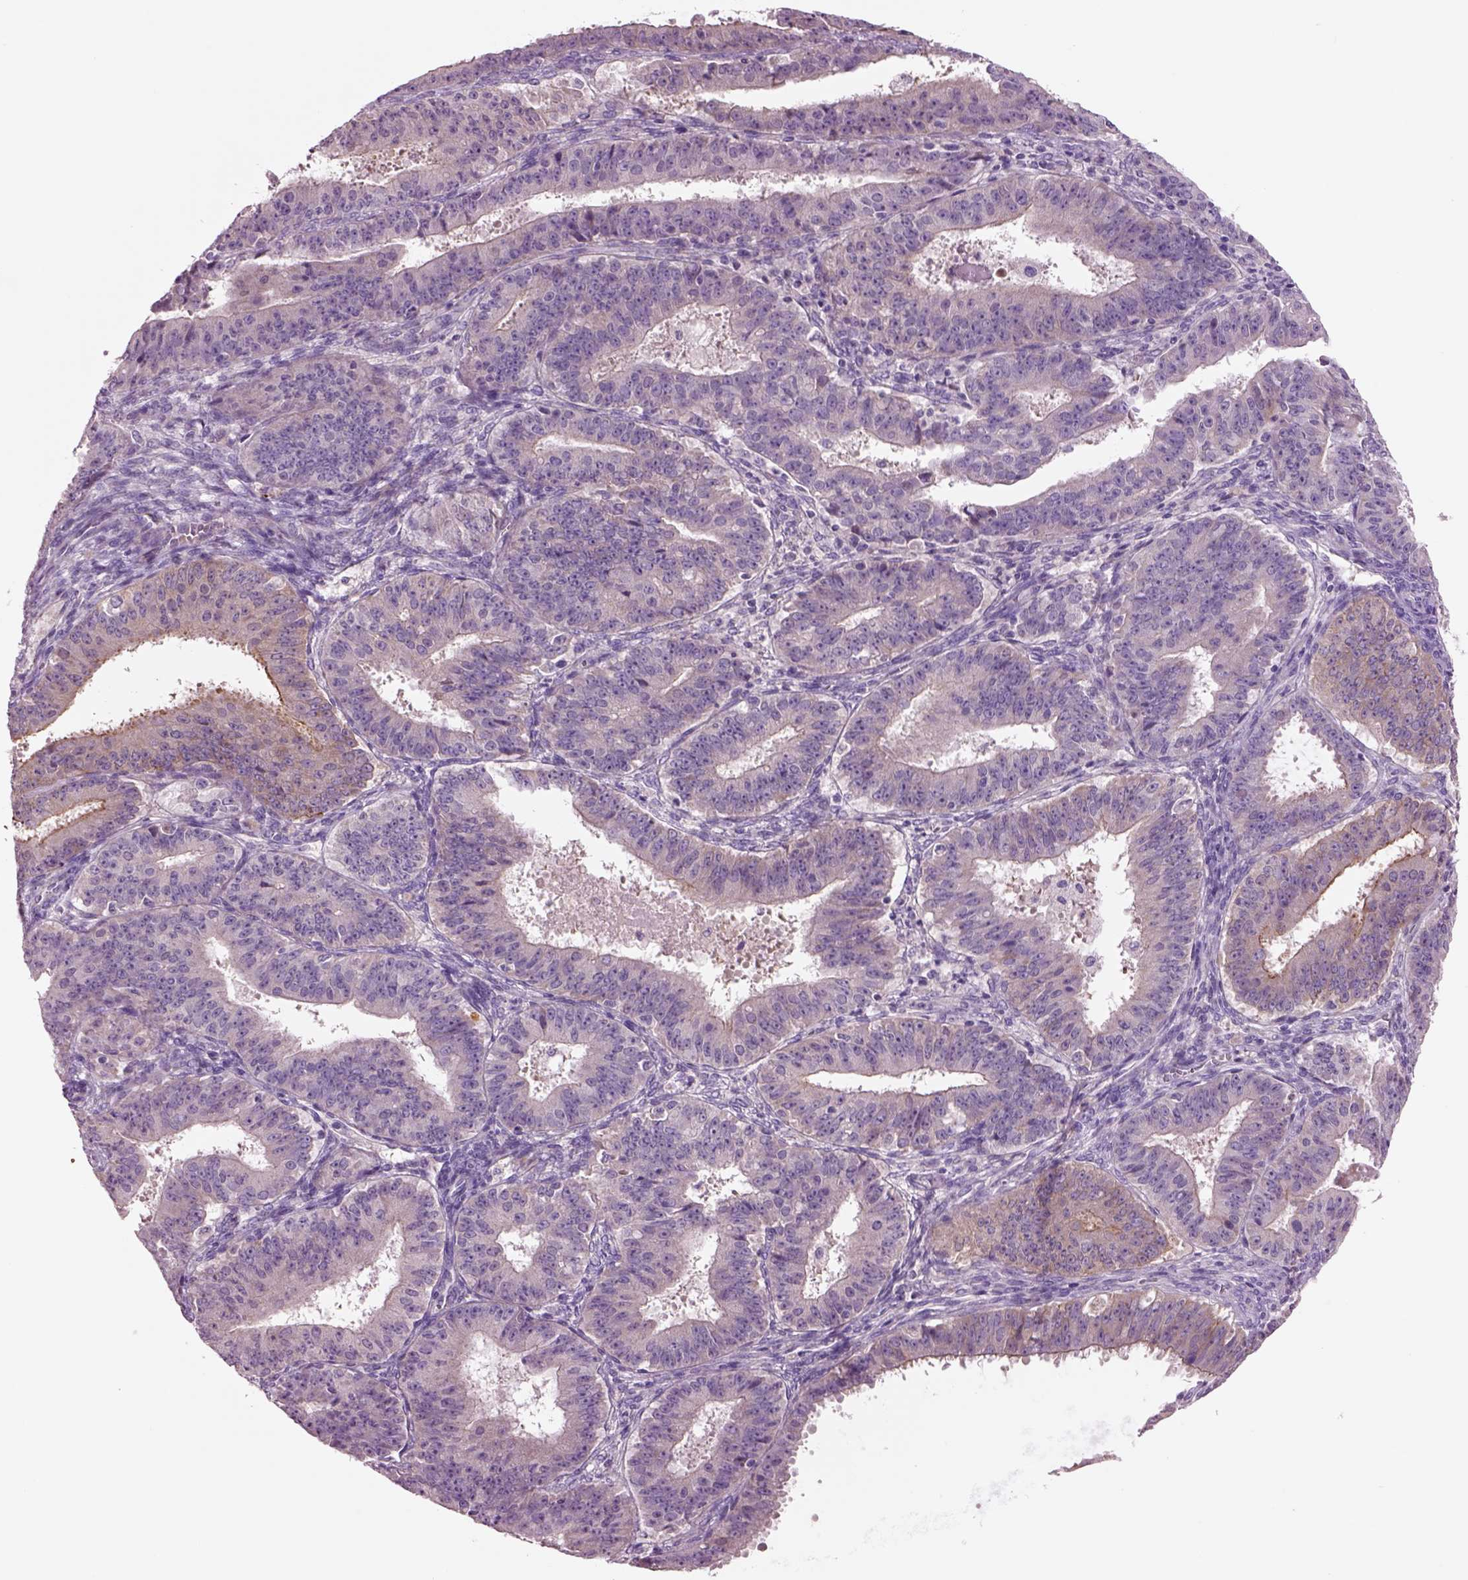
{"staining": {"intensity": "weak", "quantity": "<25%", "location": "cytoplasmic/membranous"}, "tissue": "ovarian cancer", "cell_type": "Tumor cells", "image_type": "cancer", "snomed": [{"axis": "morphology", "description": "Carcinoma, endometroid"}, {"axis": "topography", "description": "Ovary"}], "caption": "Tumor cells show no significant protein expression in ovarian endometroid carcinoma. (Brightfield microscopy of DAB (3,3'-diaminobenzidine) immunohistochemistry (IHC) at high magnification).", "gene": "PLPP7", "patient": {"sex": "female", "age": 42}}